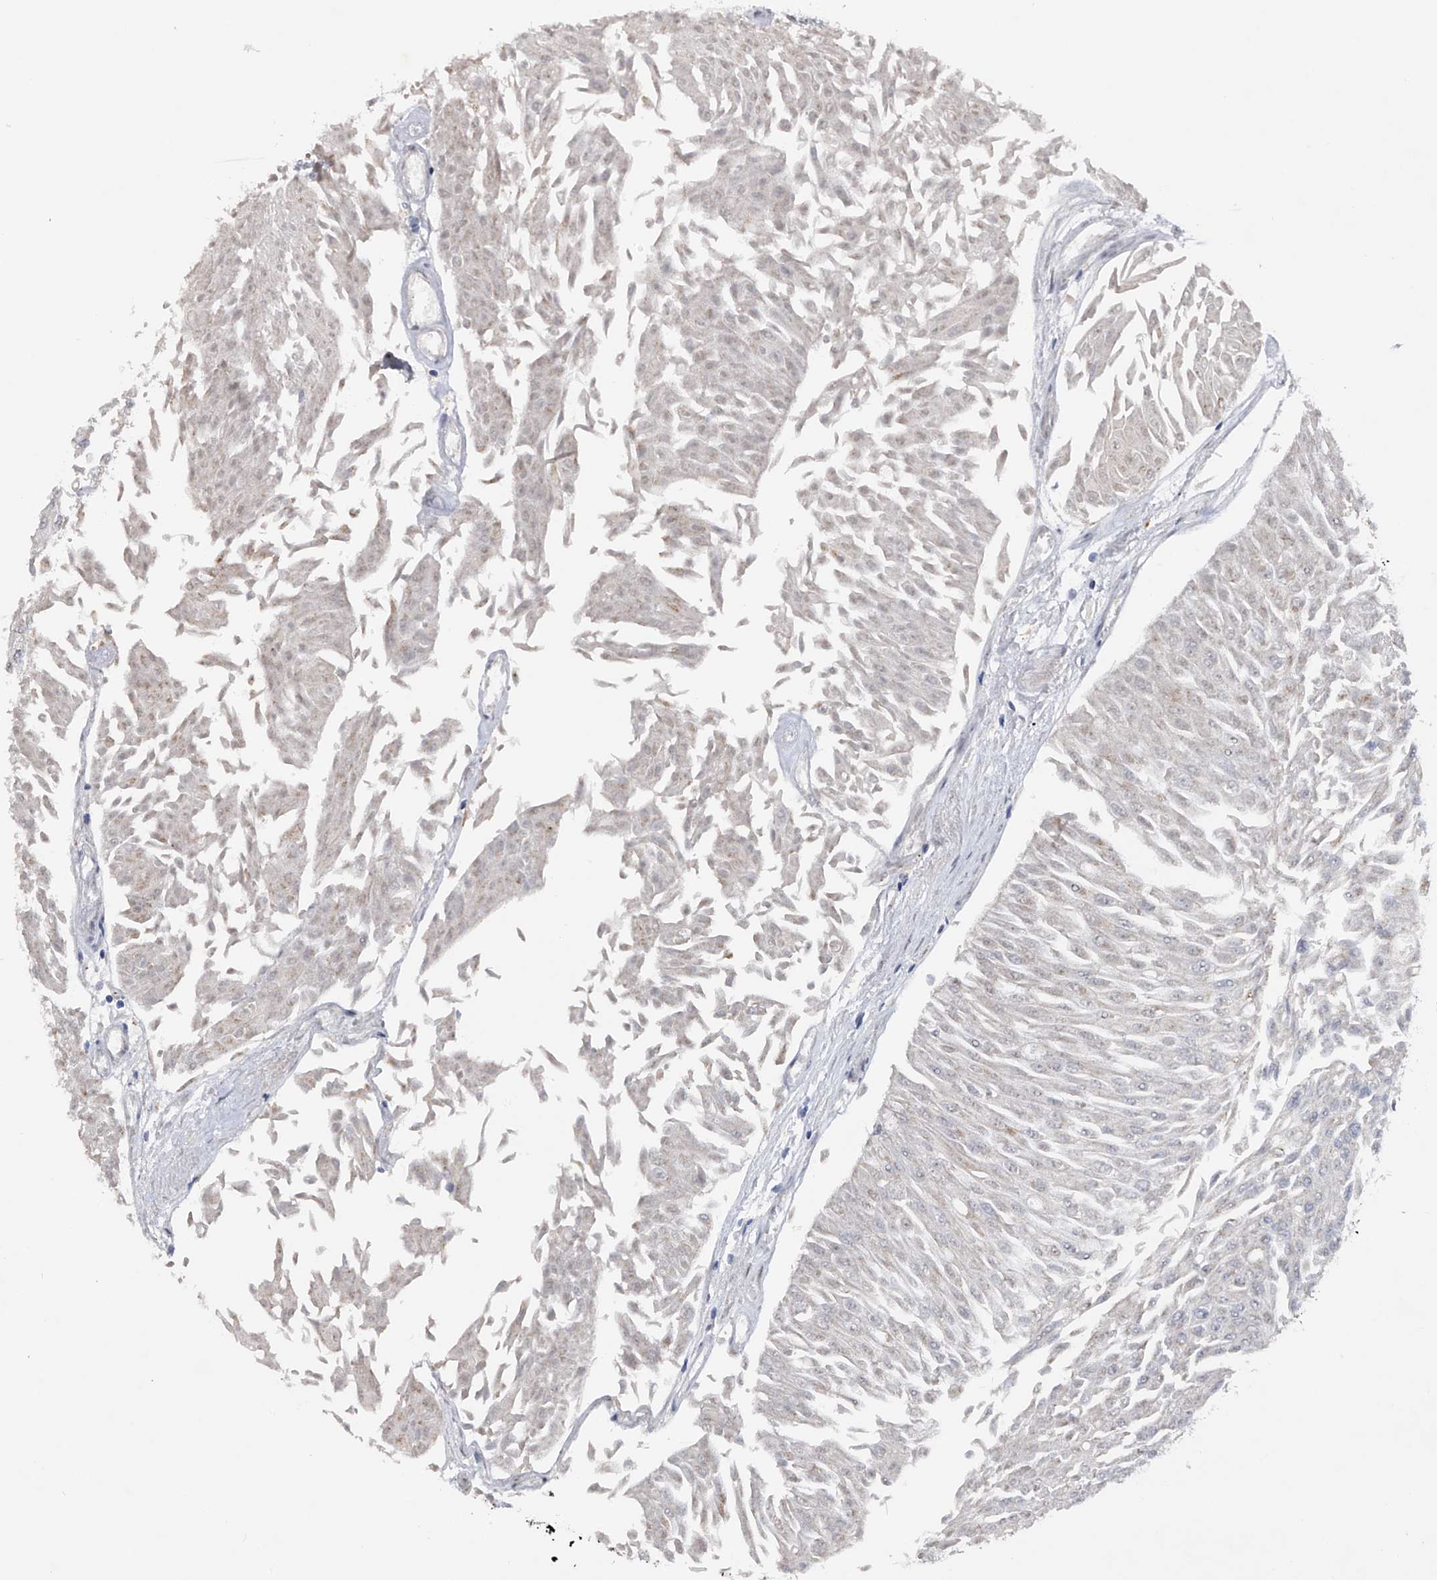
{"staining": {"intensity": "negative", "quantity": "none", "location": "none"}, "tissue": "urothelial cancer", "cell_type": "Tumor cells", "image_type": "cancer", "snomed": [{"axis": "morphology", "description": "Urothelial carcinoma, Low grade"}, {"axis": "topography", "description": "Urinary bladder"}], "caption": "A histopathology image of urothelial cancer stained for a protein shows no brown staining in tumor cells. (Stains: DAB immunohistochemistry (IHC) with hematoxylin counter stain, Microscopy: brightfield microscopy at high magnification).", "gene": "RWDD2A", "patient": {"sex": "male", "age": 67}}